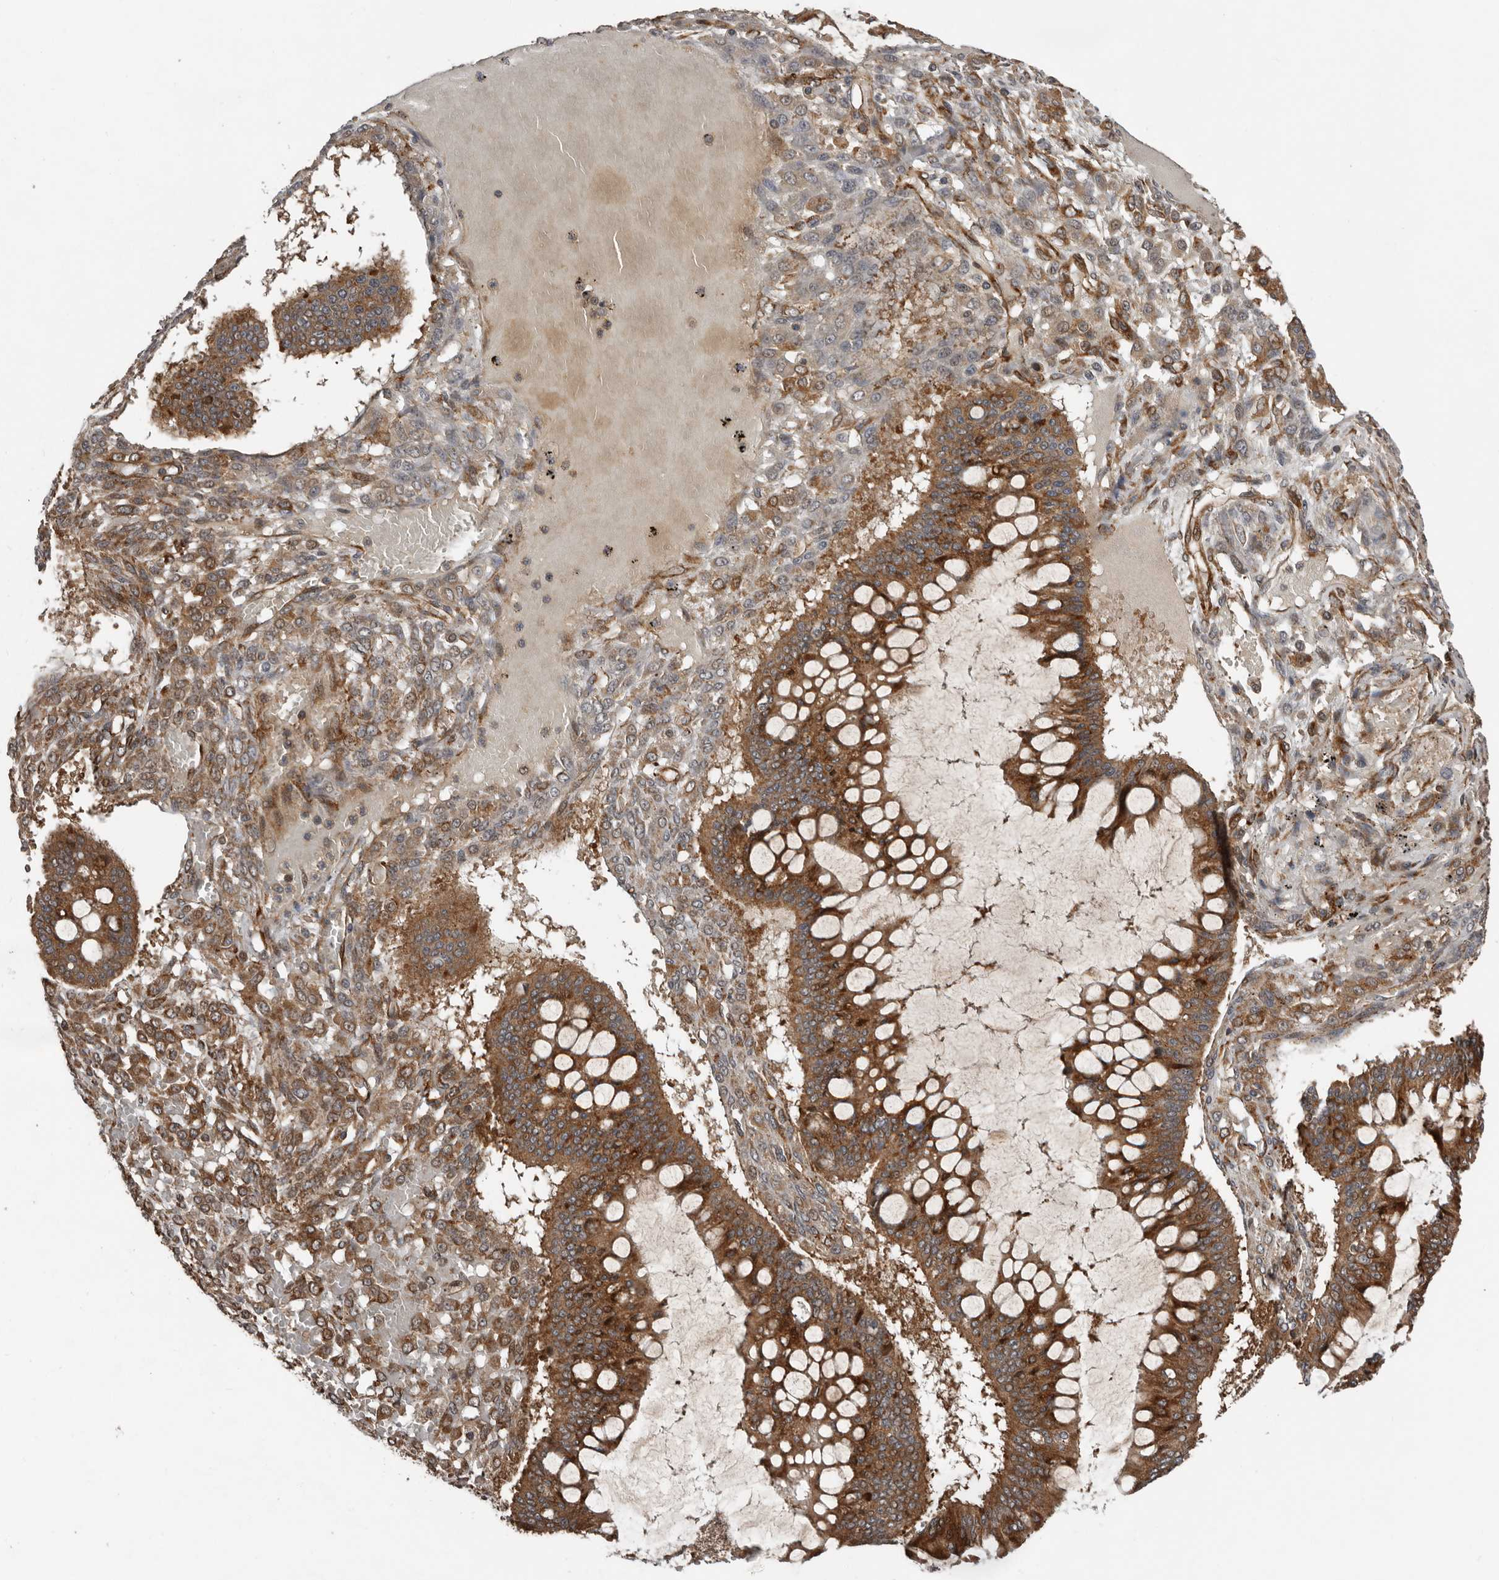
{"staining": {"intensity": "strong", "quantity": ">75%", "location": "cytoplasmic/membranous"}, "tissue": "ovarian cancer", "cell_type": "Tumor cells", "image_type": "cancer", "snomed": [{"axis": "morphology", "description": "Cystadenocarcinoma, mucinous, NOS"}, {"axis": "topography", "description": "Ovary"}], "caption": "Immunohistochemistry micrograph of neoplastic tissue: ovarian cancer (mucinous cystadenocarcinoma) stained using immunohistochemistry shows high levels of strong protein expression localized specifically in the cytoplasmic/membranous of tumor cells, appearing as a cytoplasmic/membranous brown color.", "gene": "CCDC190", "patient": {"sex": "female", "age": 73}}